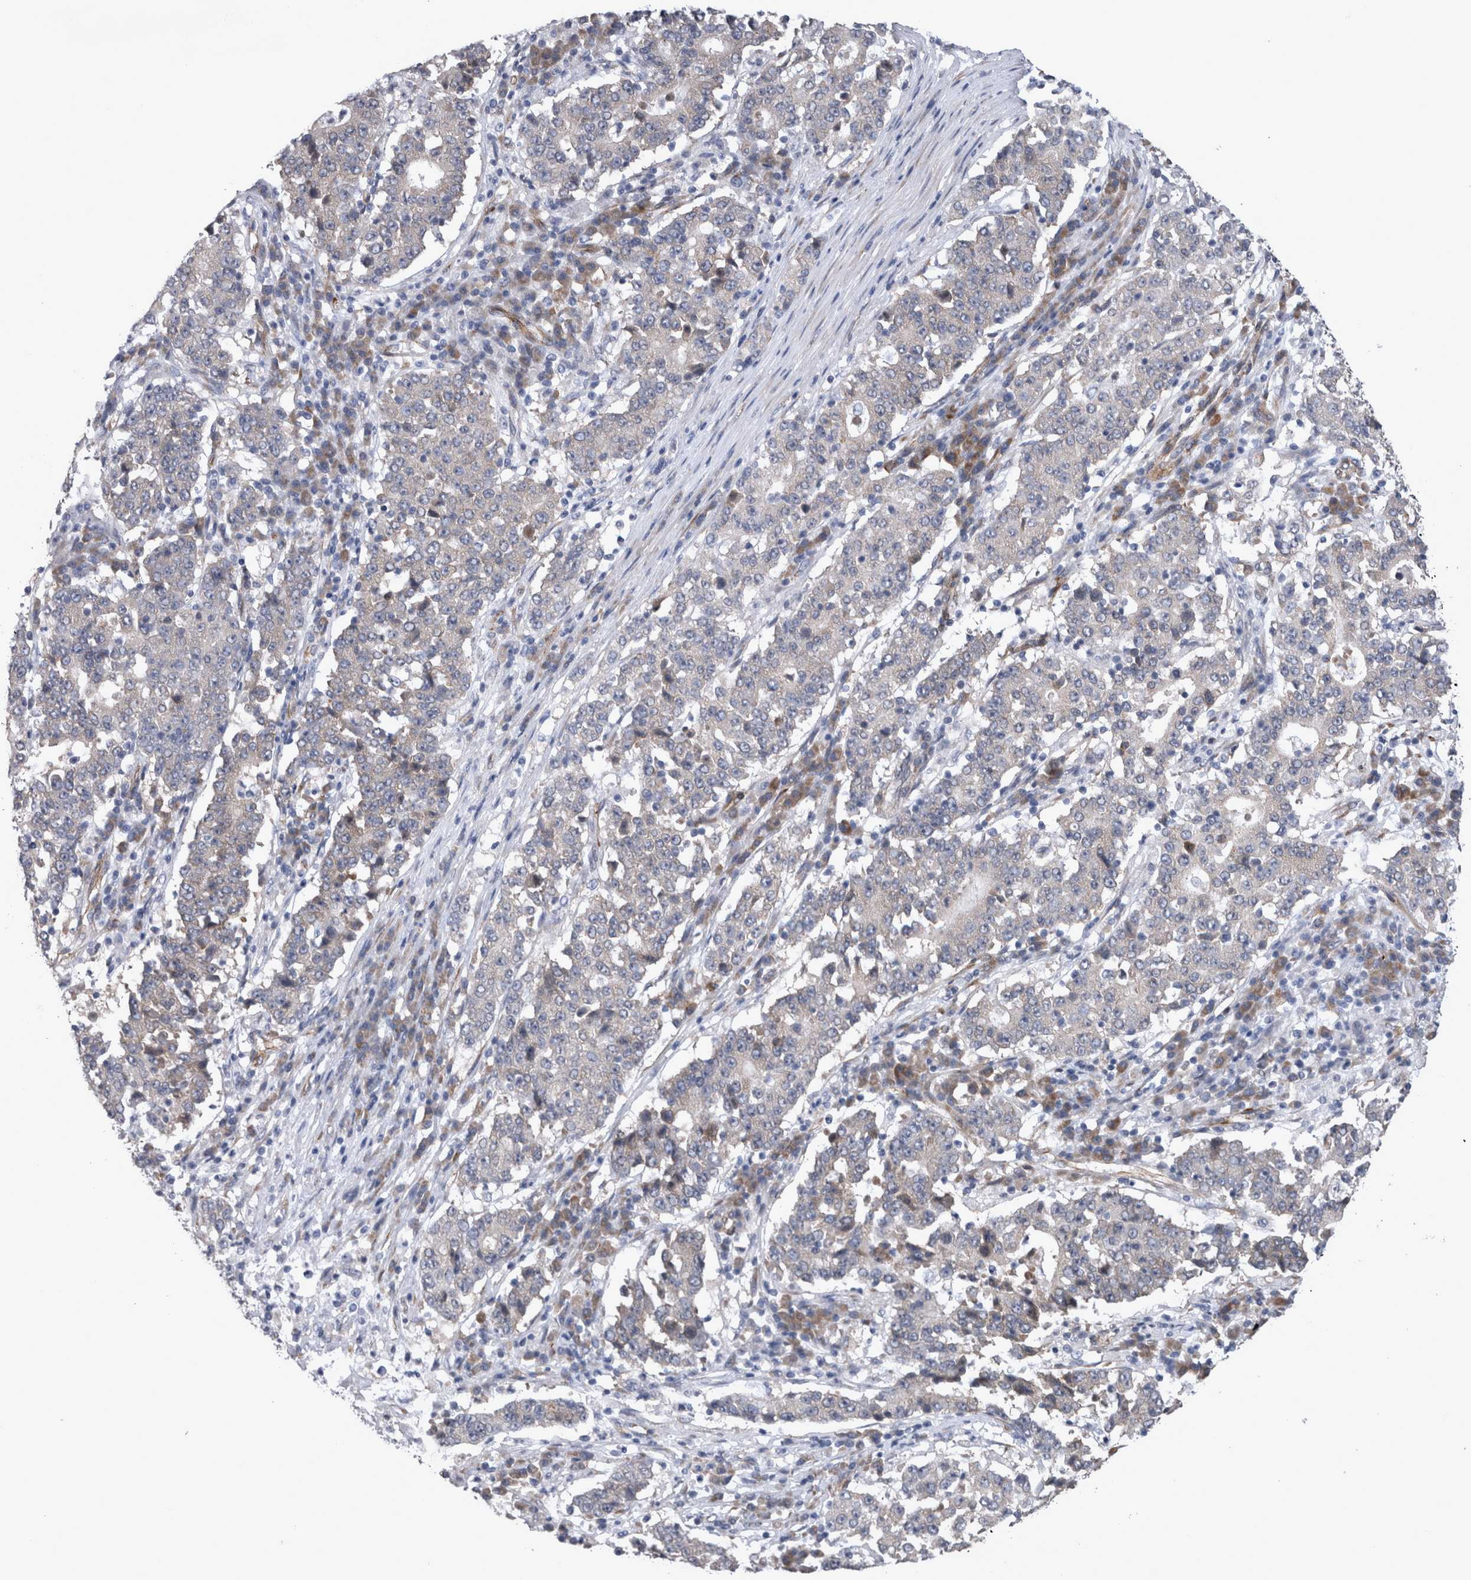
{"staining": {"intensity": "negative", "quantity": "none", "location": "none"}, "tissue": "stomach cancer", "cell_type": "Tumor cells", "image_type": "cancer", "snomed": [{"axis": "morphology", "description": "Adenocarcinoma, NOS"}, {"axis": "topography", "description": "Stomach"}], "caption": "A histopathology image of human stomach adenocarcinoma is negative for staining in tumor cells. (DAB immunohistochemistry visualized using brightfield microscopy, high magnification).", "gene": "DDX6", "patient": {"sex": "male", "age": 59}}